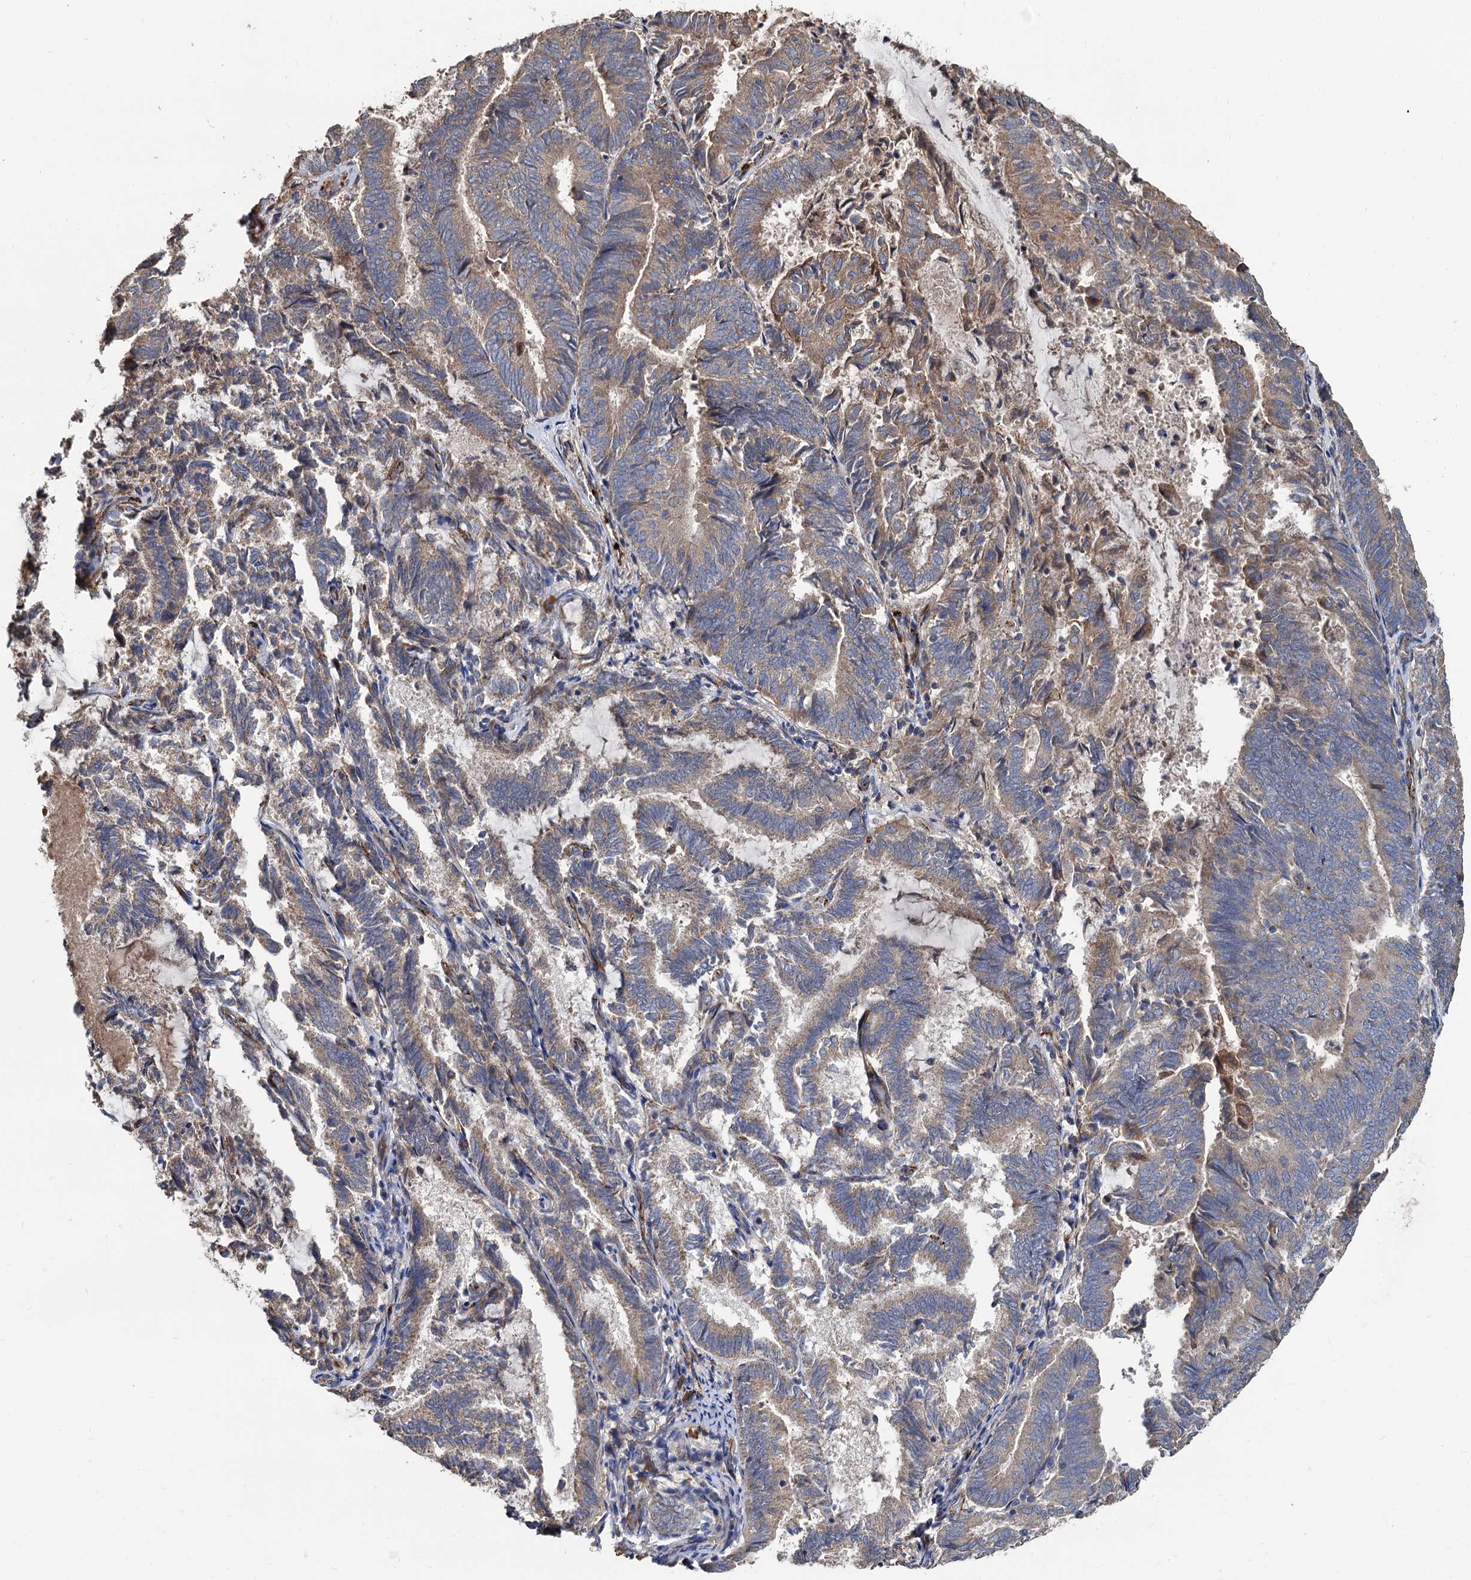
{"staining": {"intensity": "weak", "quantity": ">75%", "location": "cytoplasmic/membranous"}, "tissue": "endometrial cancer", "cell_type": "Tumor cells", "image_type": "cancer", "snomed": [{"axis": "morphology", "description": "Adenocarcinoma, NOS"}, {"axis": "topography", "description": "Endometrium"}], "caption": "A micrograph showing weak cytoplasmic/membranous positivity in about >75% of tumor cells in adenocarcinoma (endometrial), as visualized by brown immunohistochemical staining.", "gene": "RASSF1", "patient": {"sex": "female", "age": 80}}